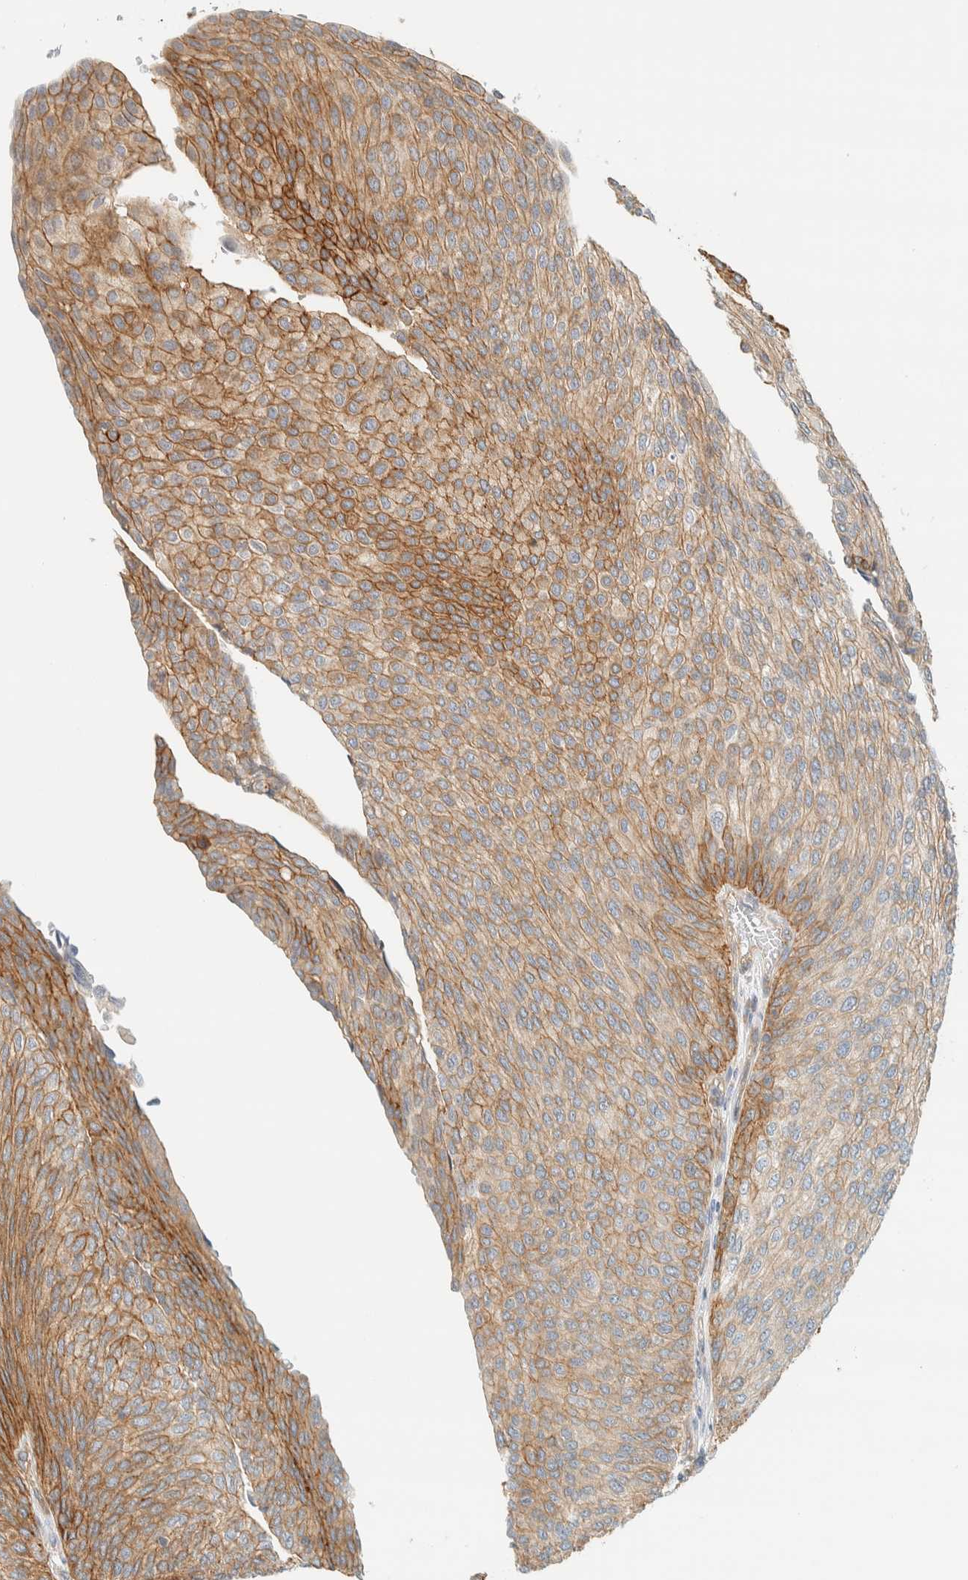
{"staining": {"intensity": "moderate", "quantity": ">75%", "location": "cytoplasmic/membranous"}, "tissue": "urothelial cancer", "cell_type": "Tumor cells", "image_type": "cancer", "snomed": [{"axis": "morphology", "description": "Urothelial carcinoma, Low grade"}, {"axis": "topography", "description": "Urinary bladder"}], "caption": "Immunohistochemical staining of human urothelial cancer exhibits moderate cytoplasmic/membranous protein expression in approximately >75% of tumor cells. (DAB IHC, brown staining for protein, blue staining for nuclei).", "gene": "LIMA1", "patient": {"sex": "female", "age": 79}}